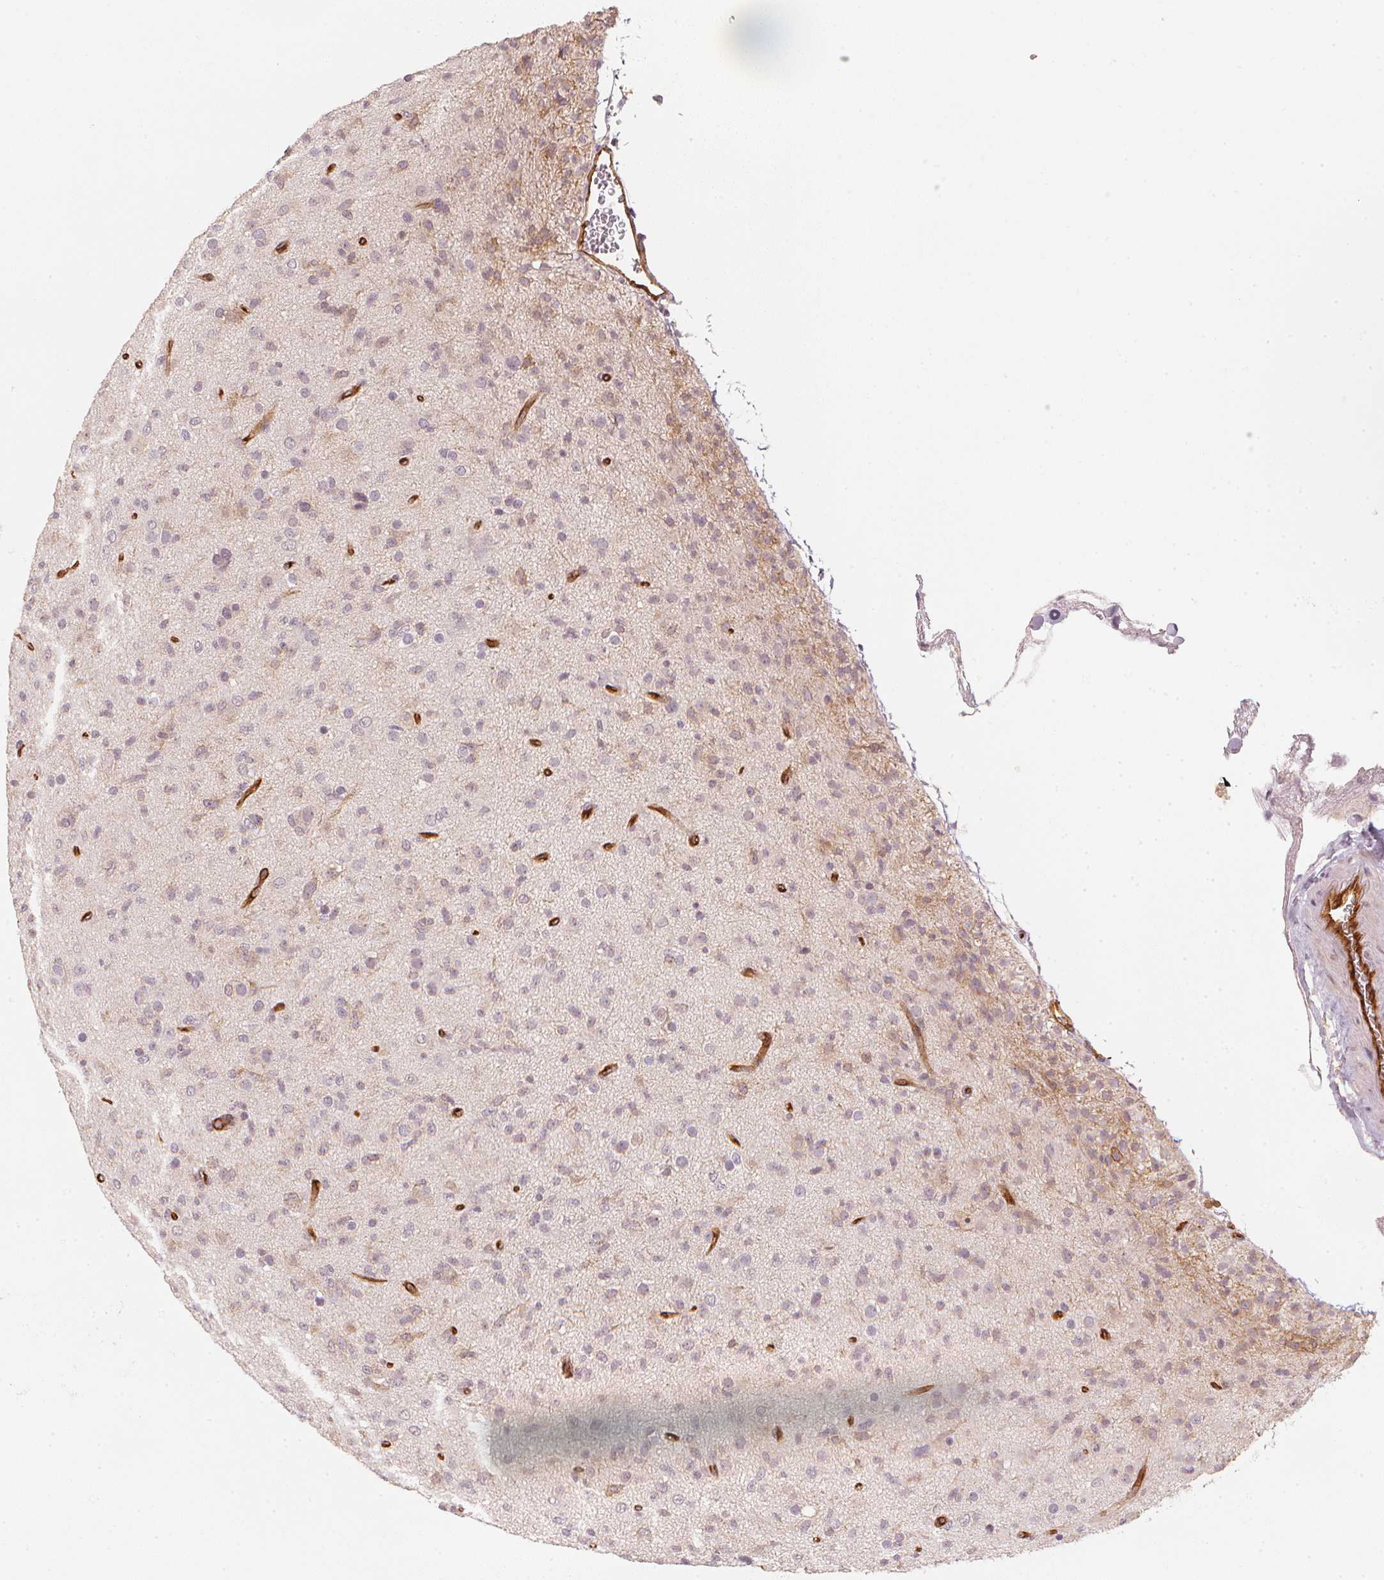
{"staining": {"intensity": "negative", "quantity": "none", "location": "none"}, "tissue": "glioma", "cell_type": "Tumor cells", "image_type": "cancer", "snomed": [{"axis": "morphology", "description": "Glioma, malignant, Low grade"}, {"axis": "topography", "description": "Brain"}], "caption": "There is no significant positivity in tumor cells of malignant glioma (low-grade).", "gene": "CIB1", "patient": {"sex": "male", "age": 65}}